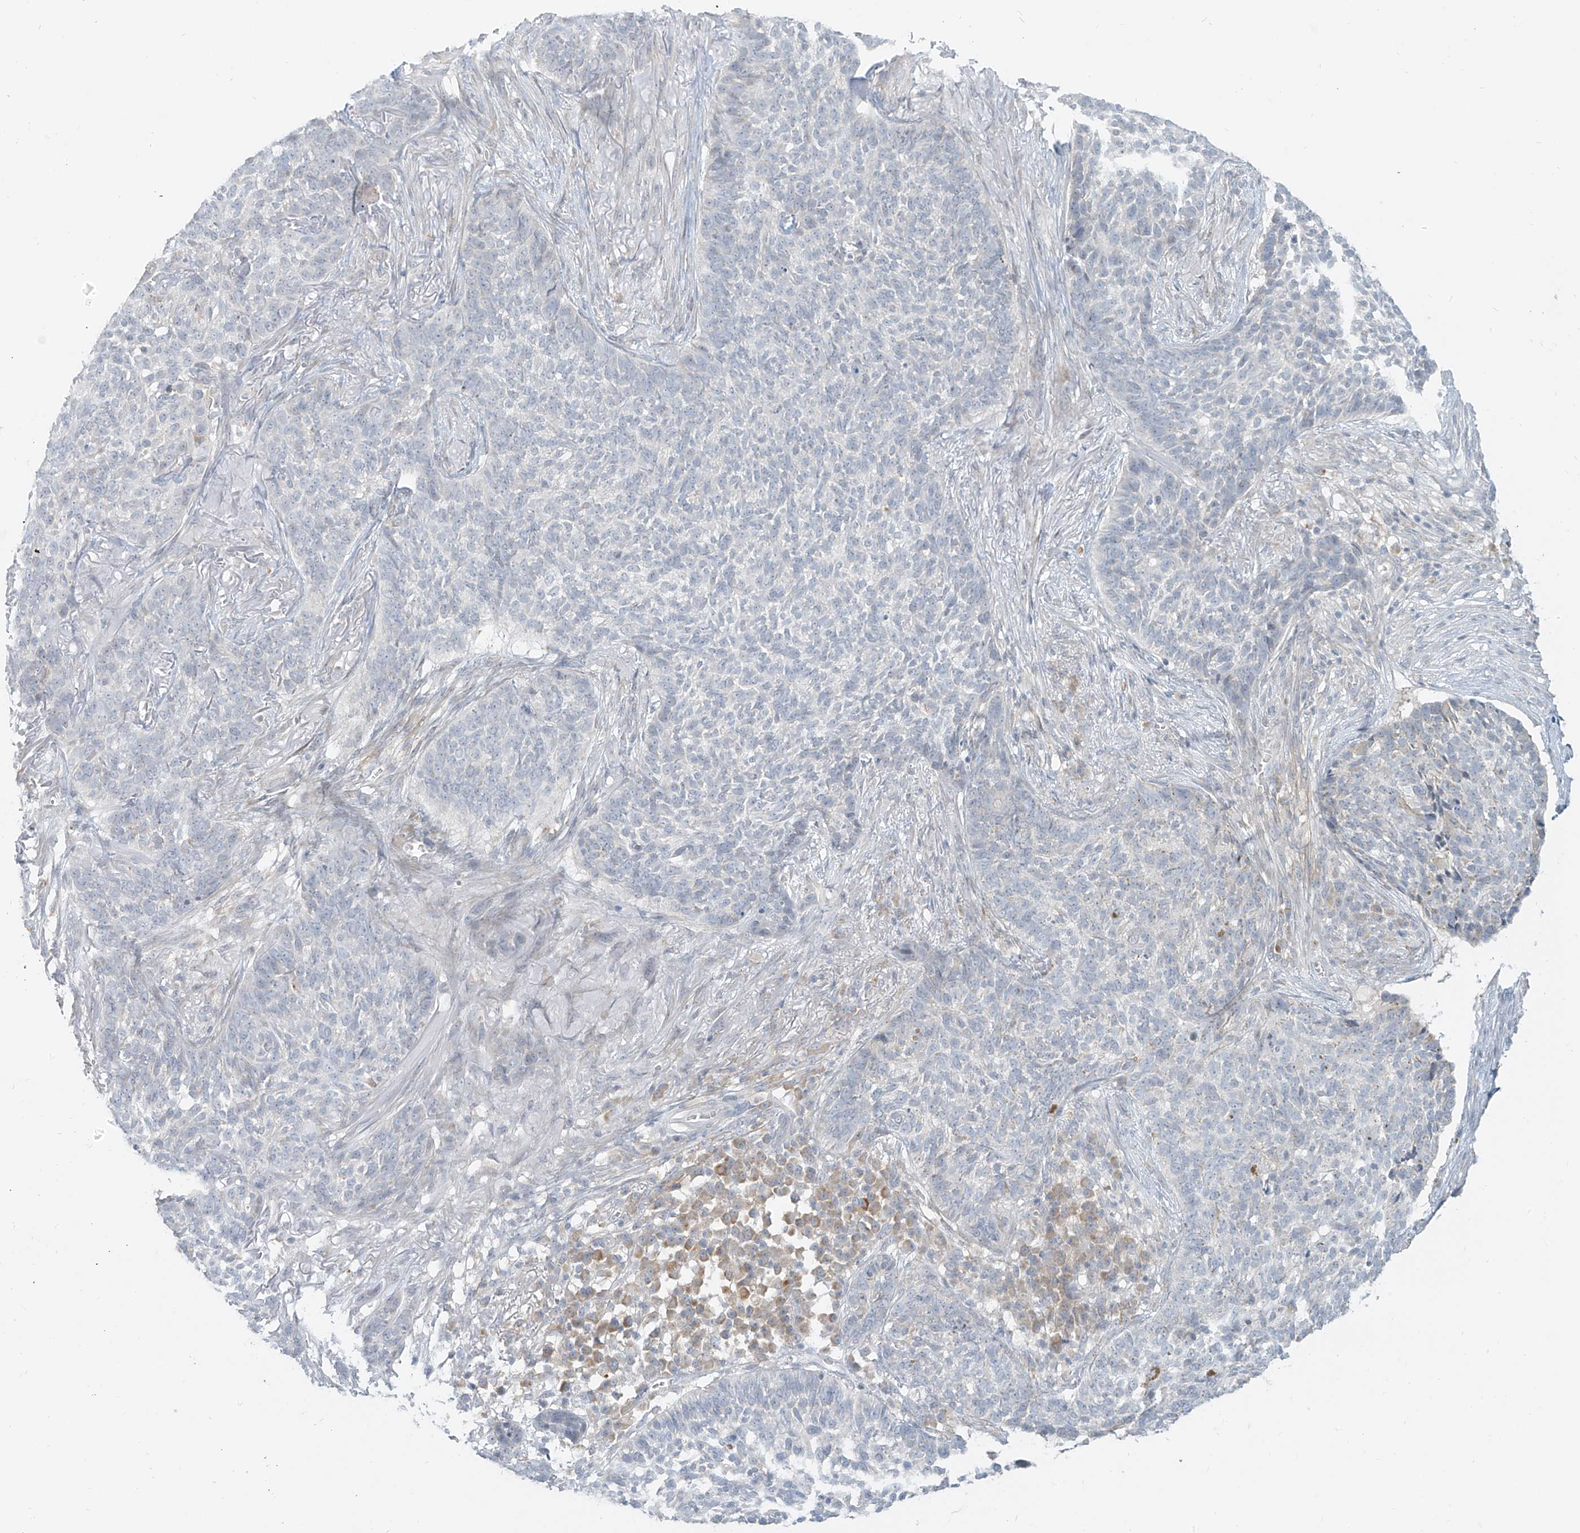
{"staining": {"intensity": "negative", "quantity": "none", "location": "none"}, "tissue": "skin cancer", "cell_type": "Tumor cells", "image_type": "cancer", "snomed": [{"axis": "morphology", "description": "Basal cell carcinoma"}, {"axis": "topography", "description": "Skin"}], "caption": "High power microscopy histopathology image of an IHC photomicrograph of skin cancer (basal cell carcinoma), revealing no significant expression in tumor cells.", "gene": "C2orf42", "patient": {"sex": "male", "age": 85}}